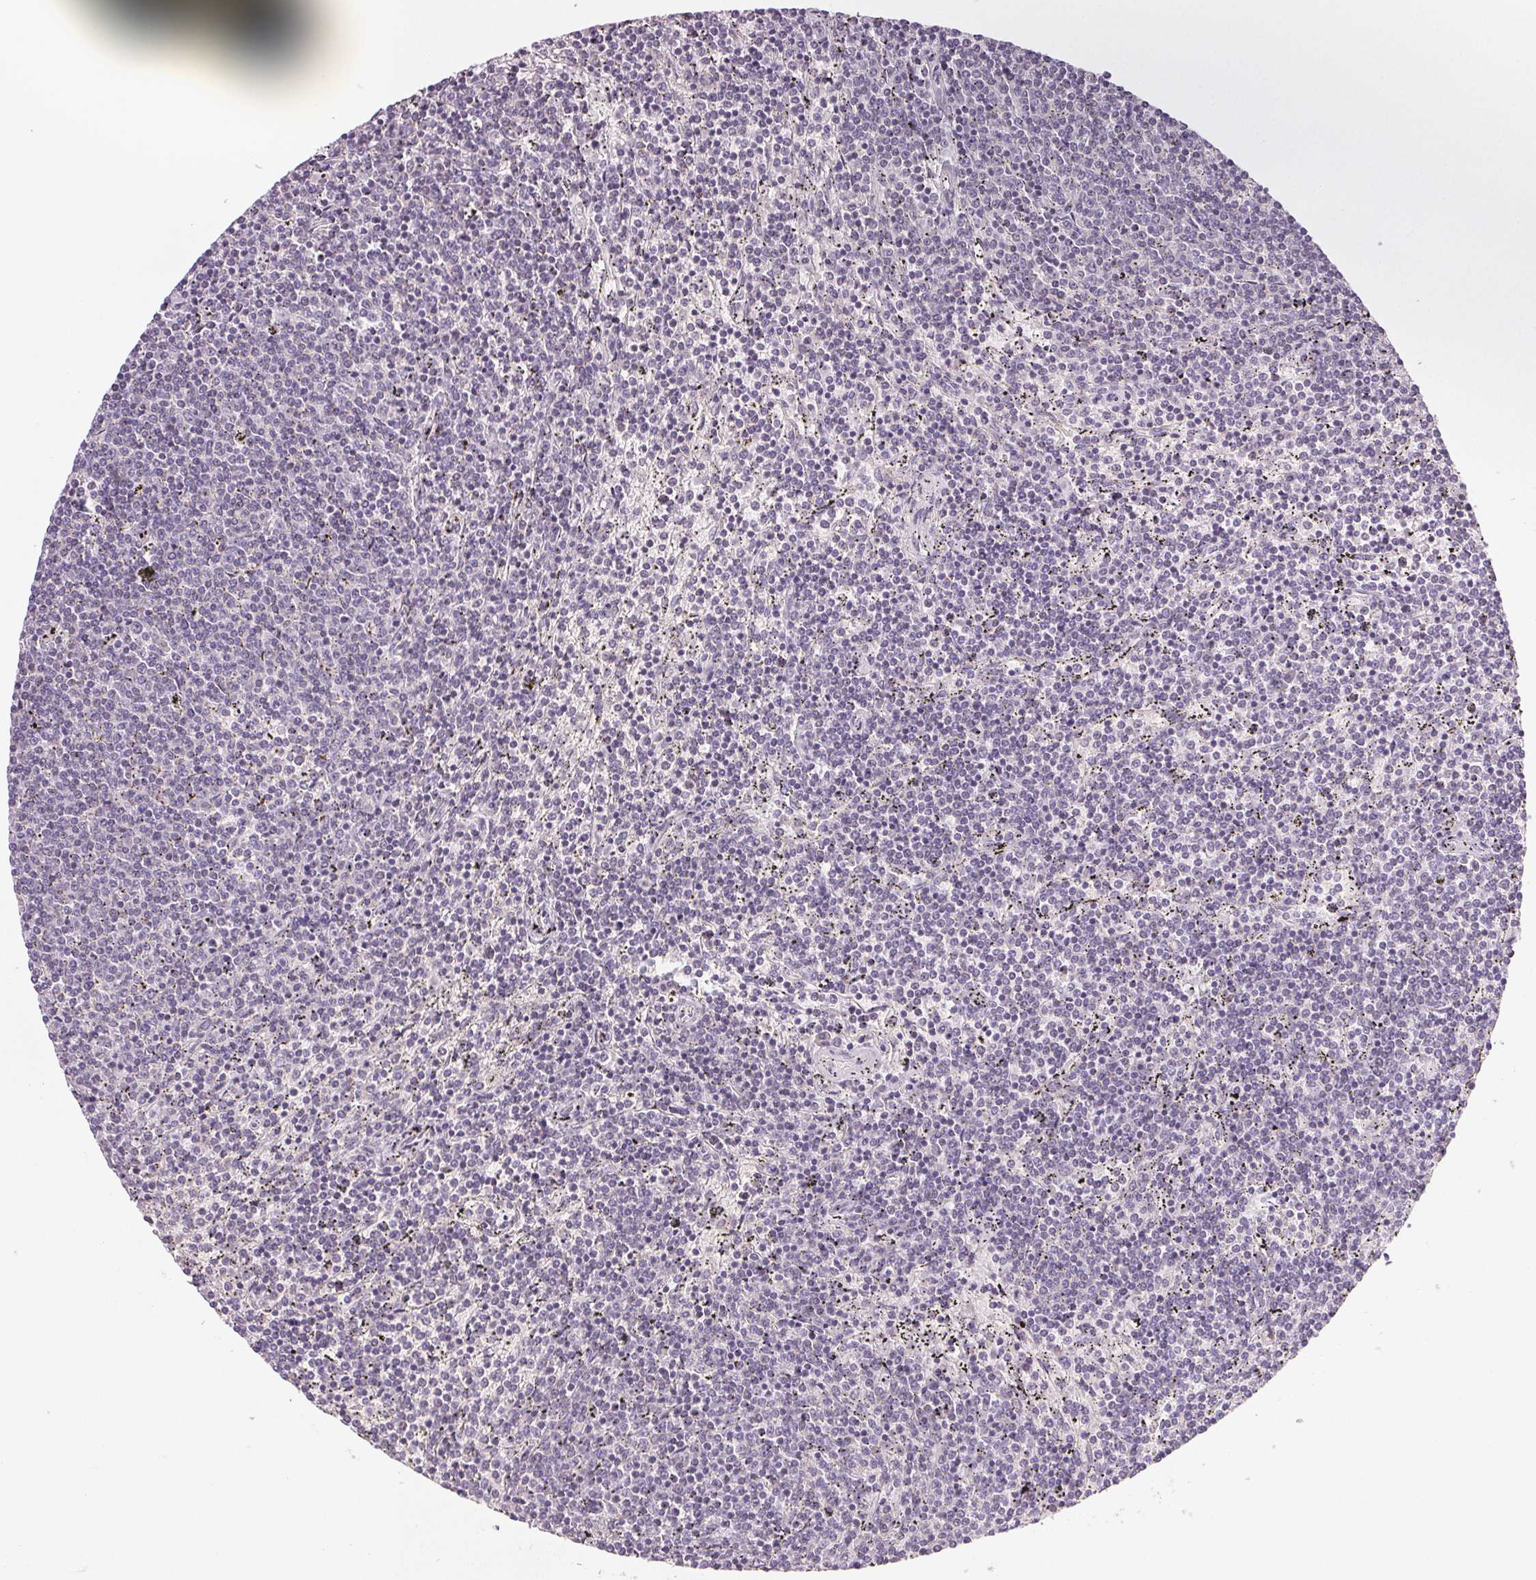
{"staining": {"intensity": "negative", "quantity": "none", "location": "none"}, "tissue": "lymphoma", "cell_type": "Tumor cells", "image_type": "cancer", "snomed": [{"axis": "morphology", "description": "Malignant lymphoma, non-Hodgkin's type, Low grade"}, {"axis": "topography", "description": "Spleen"}], "caption": "Tumor cells are negative for protein expression in human lymphoma. (DAB immunohistochemistry (IHC) visualized using brightfield microscopy, high magnification).", "gene": "COL7A1", "patient": {"sex": "female", "age": 50}}